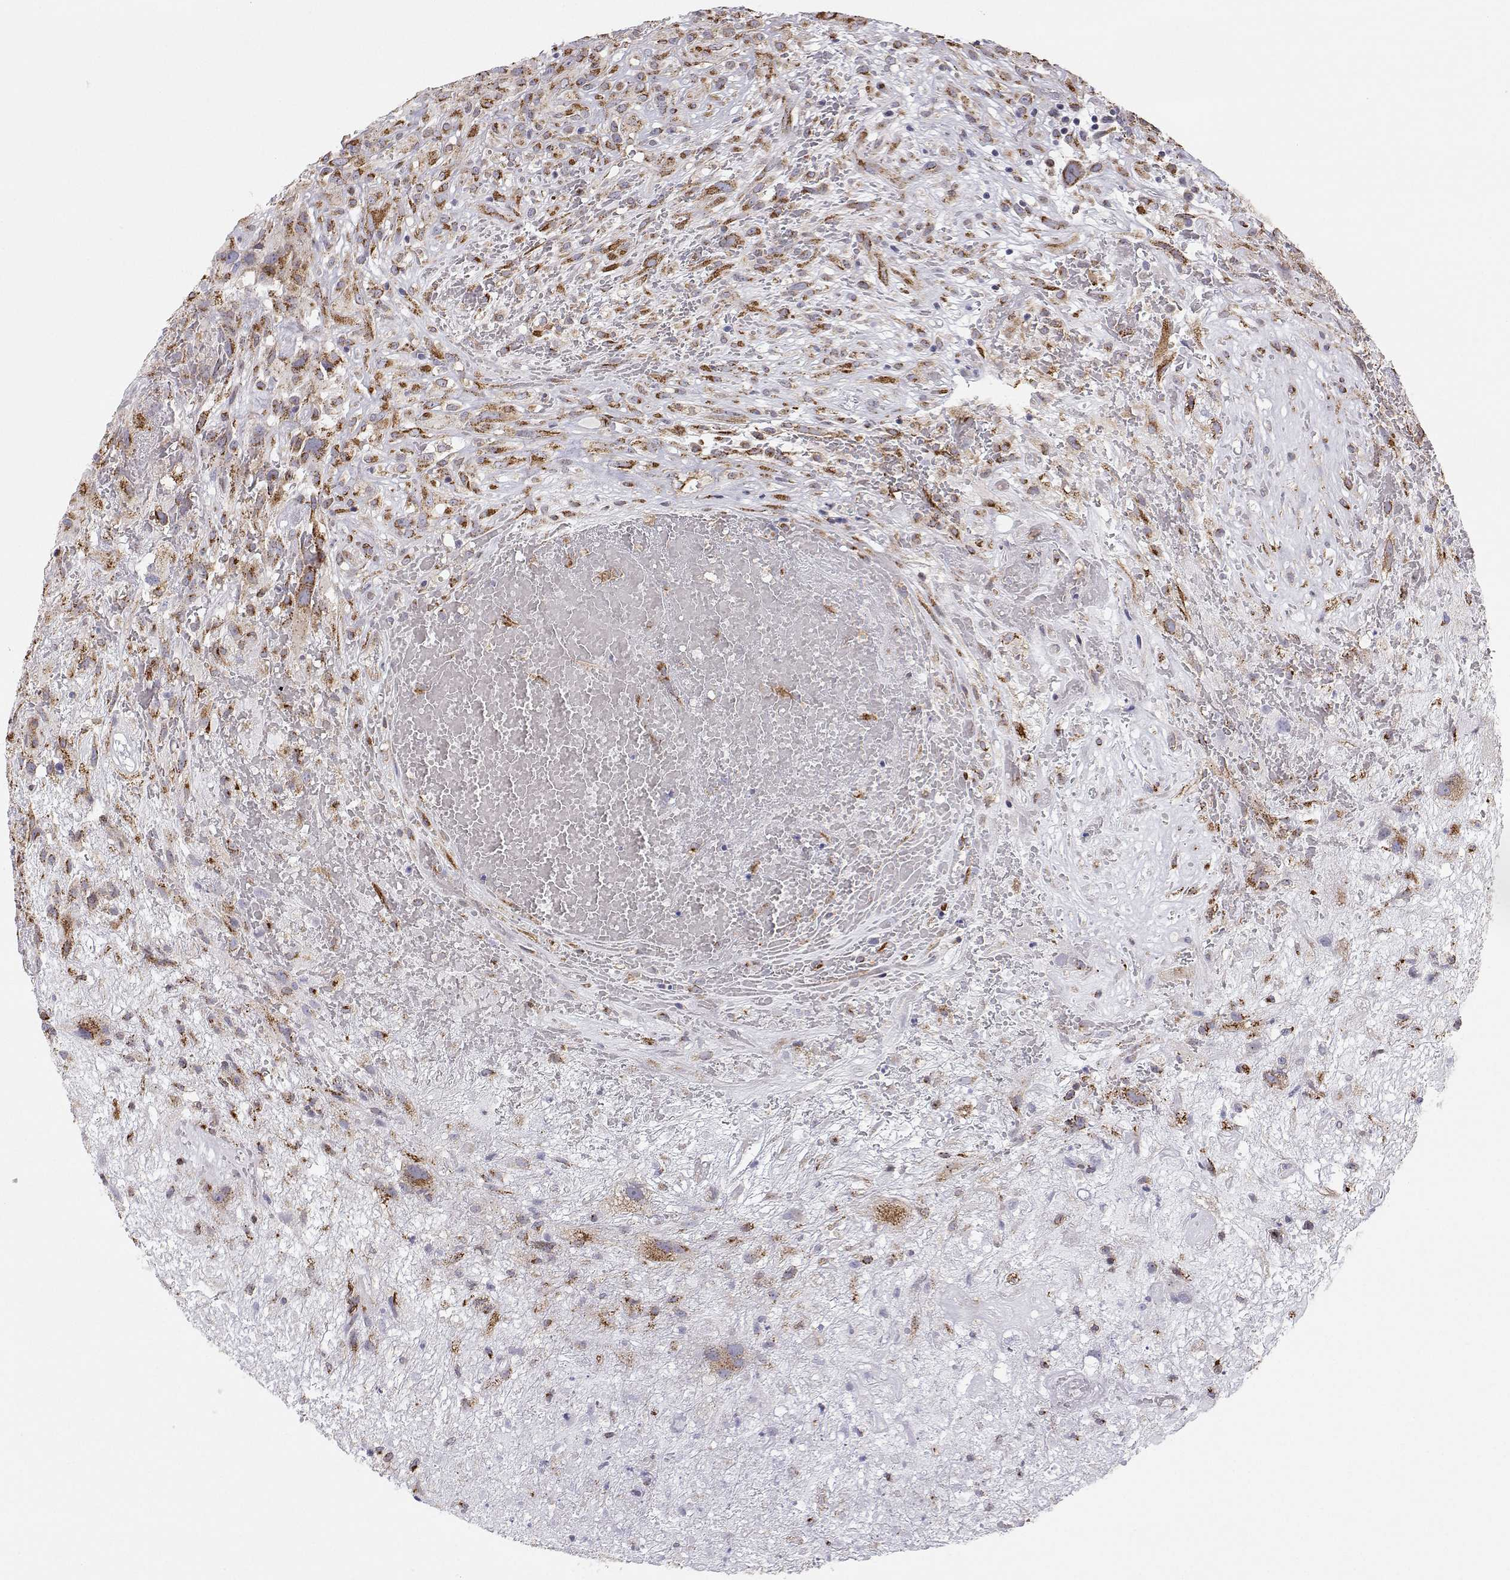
{"staining": {"intensity": "moderate", "quantity": "25%-75%", "location": "cytoplasmic/membranous"}, "tissue": "glioma", "cell_type": "Tumor cells", "image_type": "cancer", "snomed": [{"axis": "morphology", "description": "Glioma, malignant, High grade"}, {"axis": "topography", "description": "Brain"}], "caption": "This micrograph exhibits IHC staining of malignant glioma (high-grade), with medium moderate cytoplasmic/membranous expression in about 25%-75% of tumor cells.", "gene": "STARD13", "patient": {"sex": "male", "age": 46}}